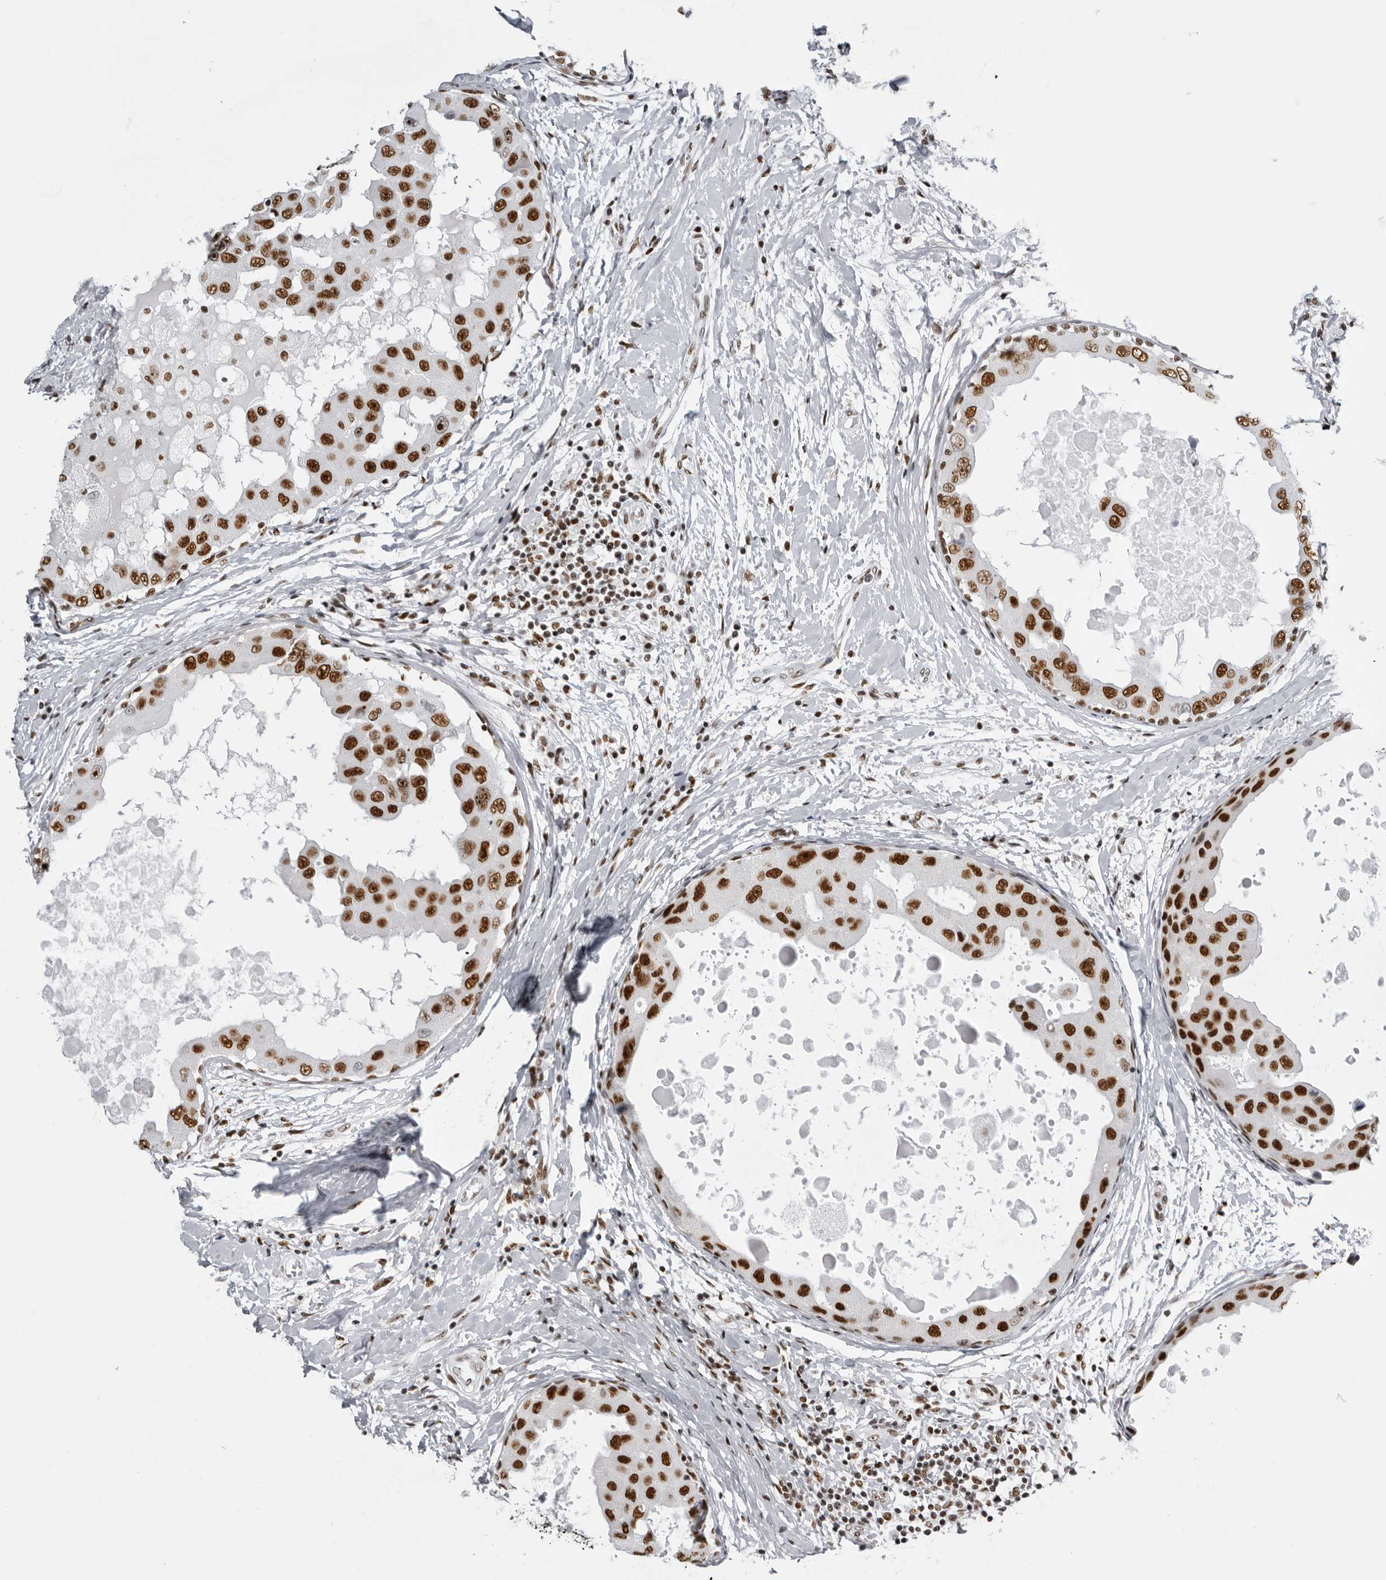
{"staining": {"intensity": "strong", "quantity": ">75%", "location": "nuclear"}, "tissue": "breast cancer", "cell_type": "Tumor cells", "image_type": "cancer", "snomed": [{"axis": "morphology", "description": "Duct carcinoma"}, {"axis": "topography", "description": "Breast"}], "caption": "Breast cancer stained with immunohistochemistry (IHC) displays strong nuclear staining in about >75% of tumor cells.", "gene": "DHX9", "patient": {"sex": "female", "age": 27}}